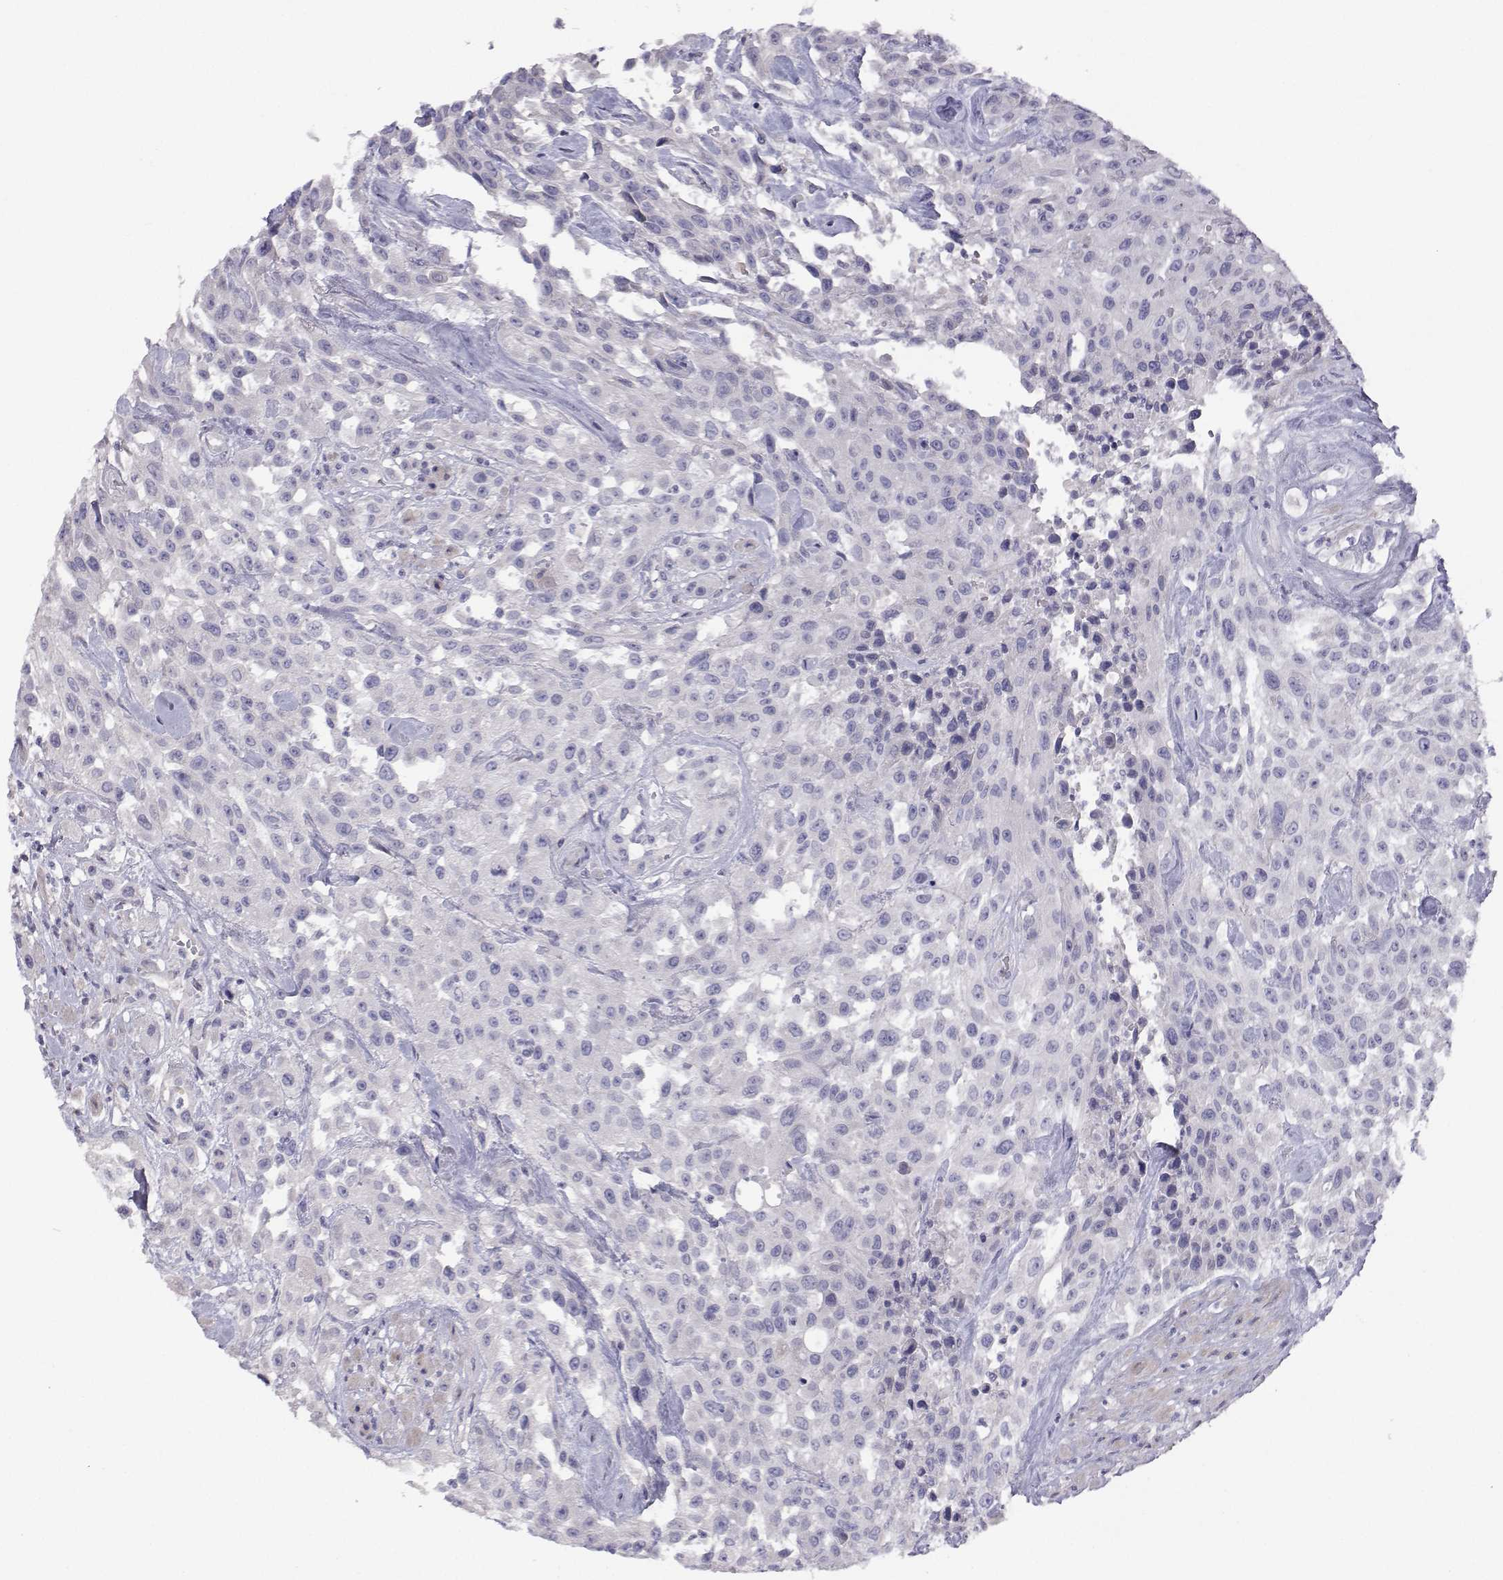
{"staining": {"intensity": "negative", "quantity": "none", "location": "none"}, "tissue": "urothelial cancer", "cell_type": "Tumor cells", "image_type": "cancer", "snomed": [{"axis": "morphology", "description": "Urothelial carcinoma, High grade"}, {"axis": "topography", "description": "Urinary bladder"}], "caption": "Histopathology image shows no significant protein staining in tumor cells of high-grade urothelial carcinoma.", "gene": "ANKRD65", "patient": {"sex": "male", "age": 79}}